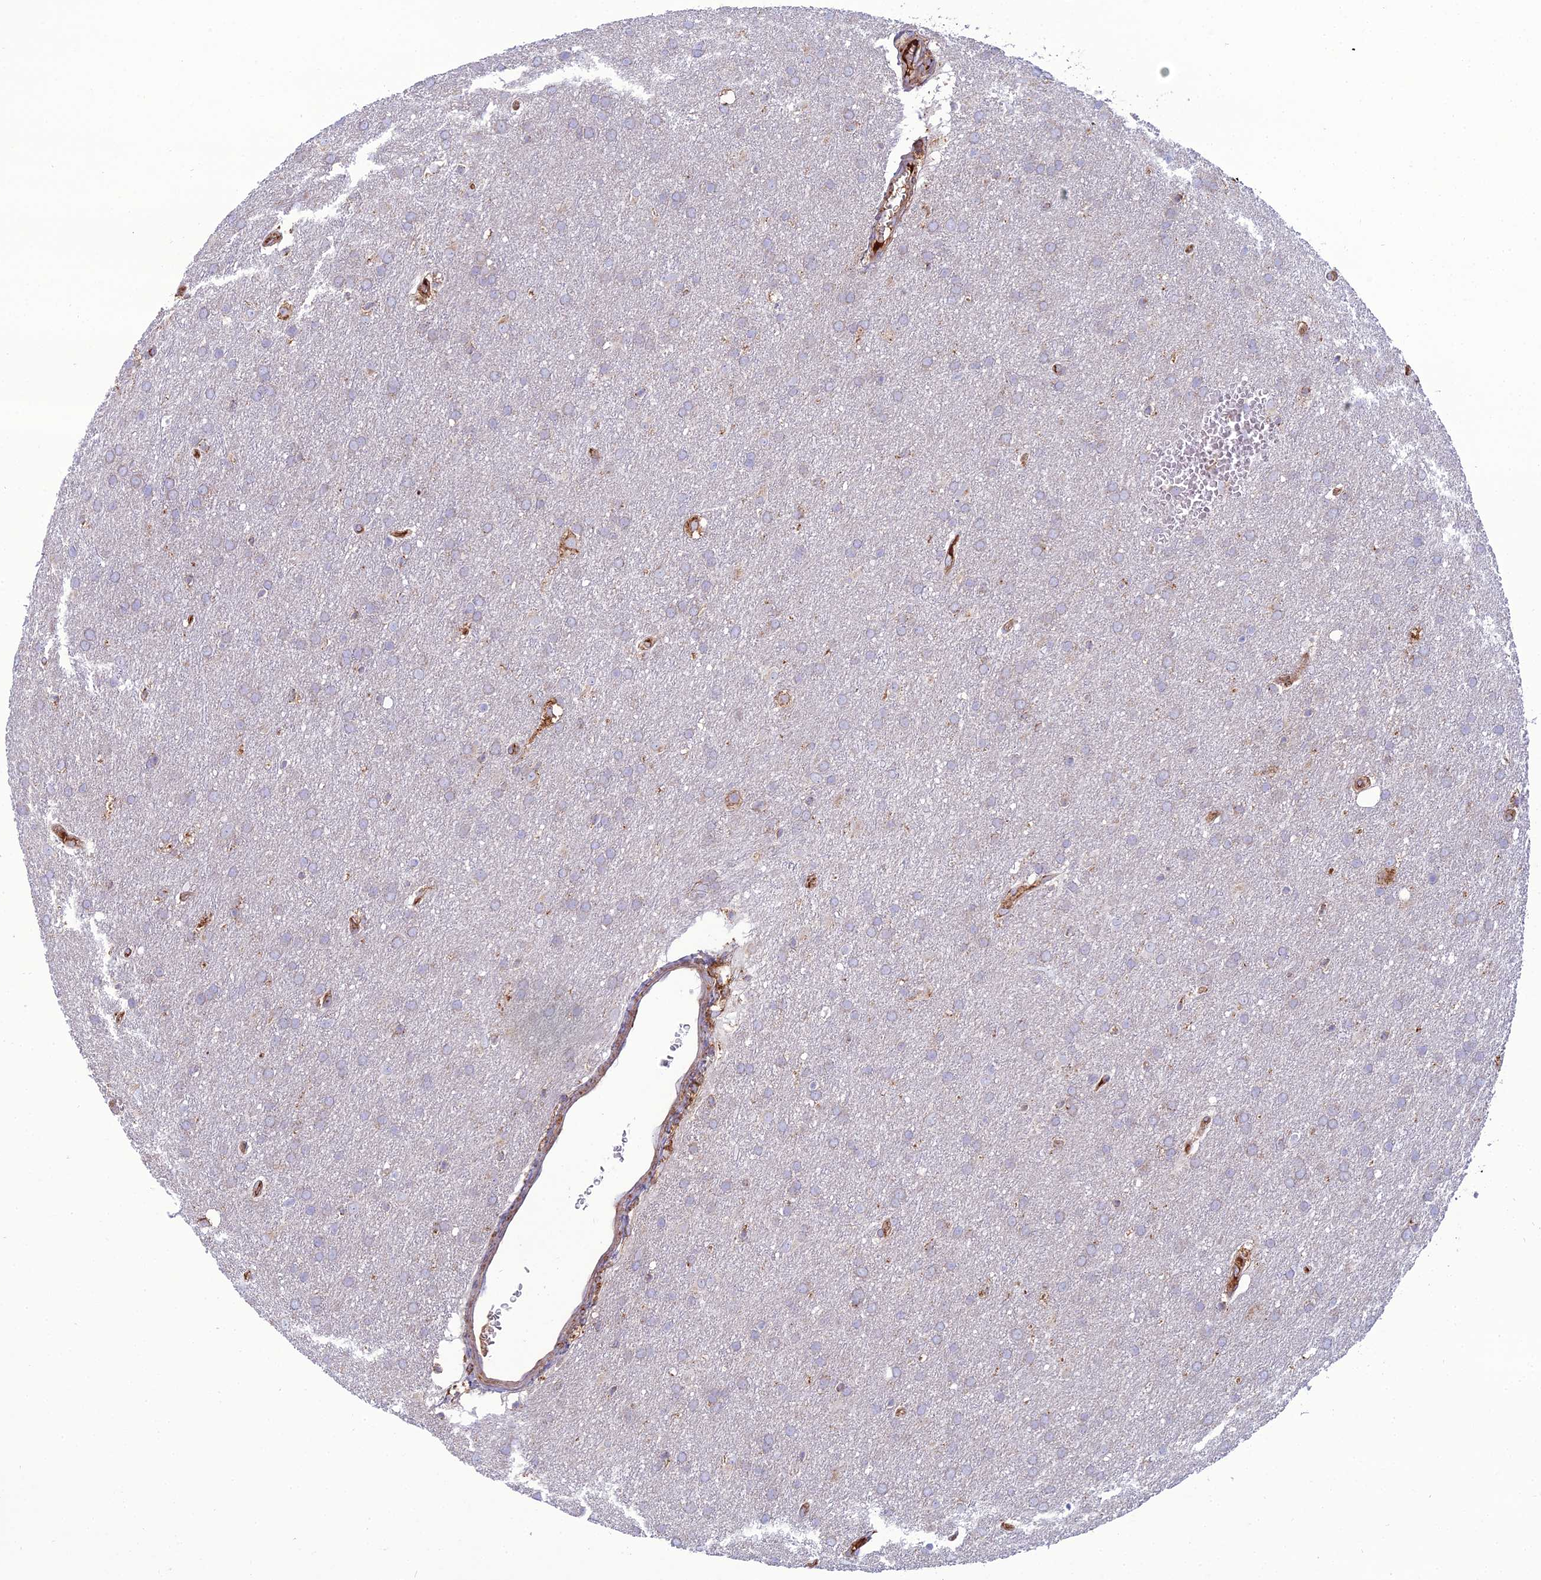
{"staining": {"intensity": "weak", "quantity": "25%-75%", "location": "cytoplasmic/membranous"}, "tissue": "glioma", "cell_type": "Tumor cells", "image_type": "cancer", "snomed": [{"axis": "morphology", "description": "Glioma, malignant, Low grade"}, {"axis": "topography", "description": "Brain"}], "caption": "Immunohistochemistry of human malignant glioma (low-grade) exhibits low levels of weak cytoplasmic/membranous expression in approximately 25%-75% of tumor cells.", "gene": "LNPEP", "patient": {"sex": "female", "age": 32}}